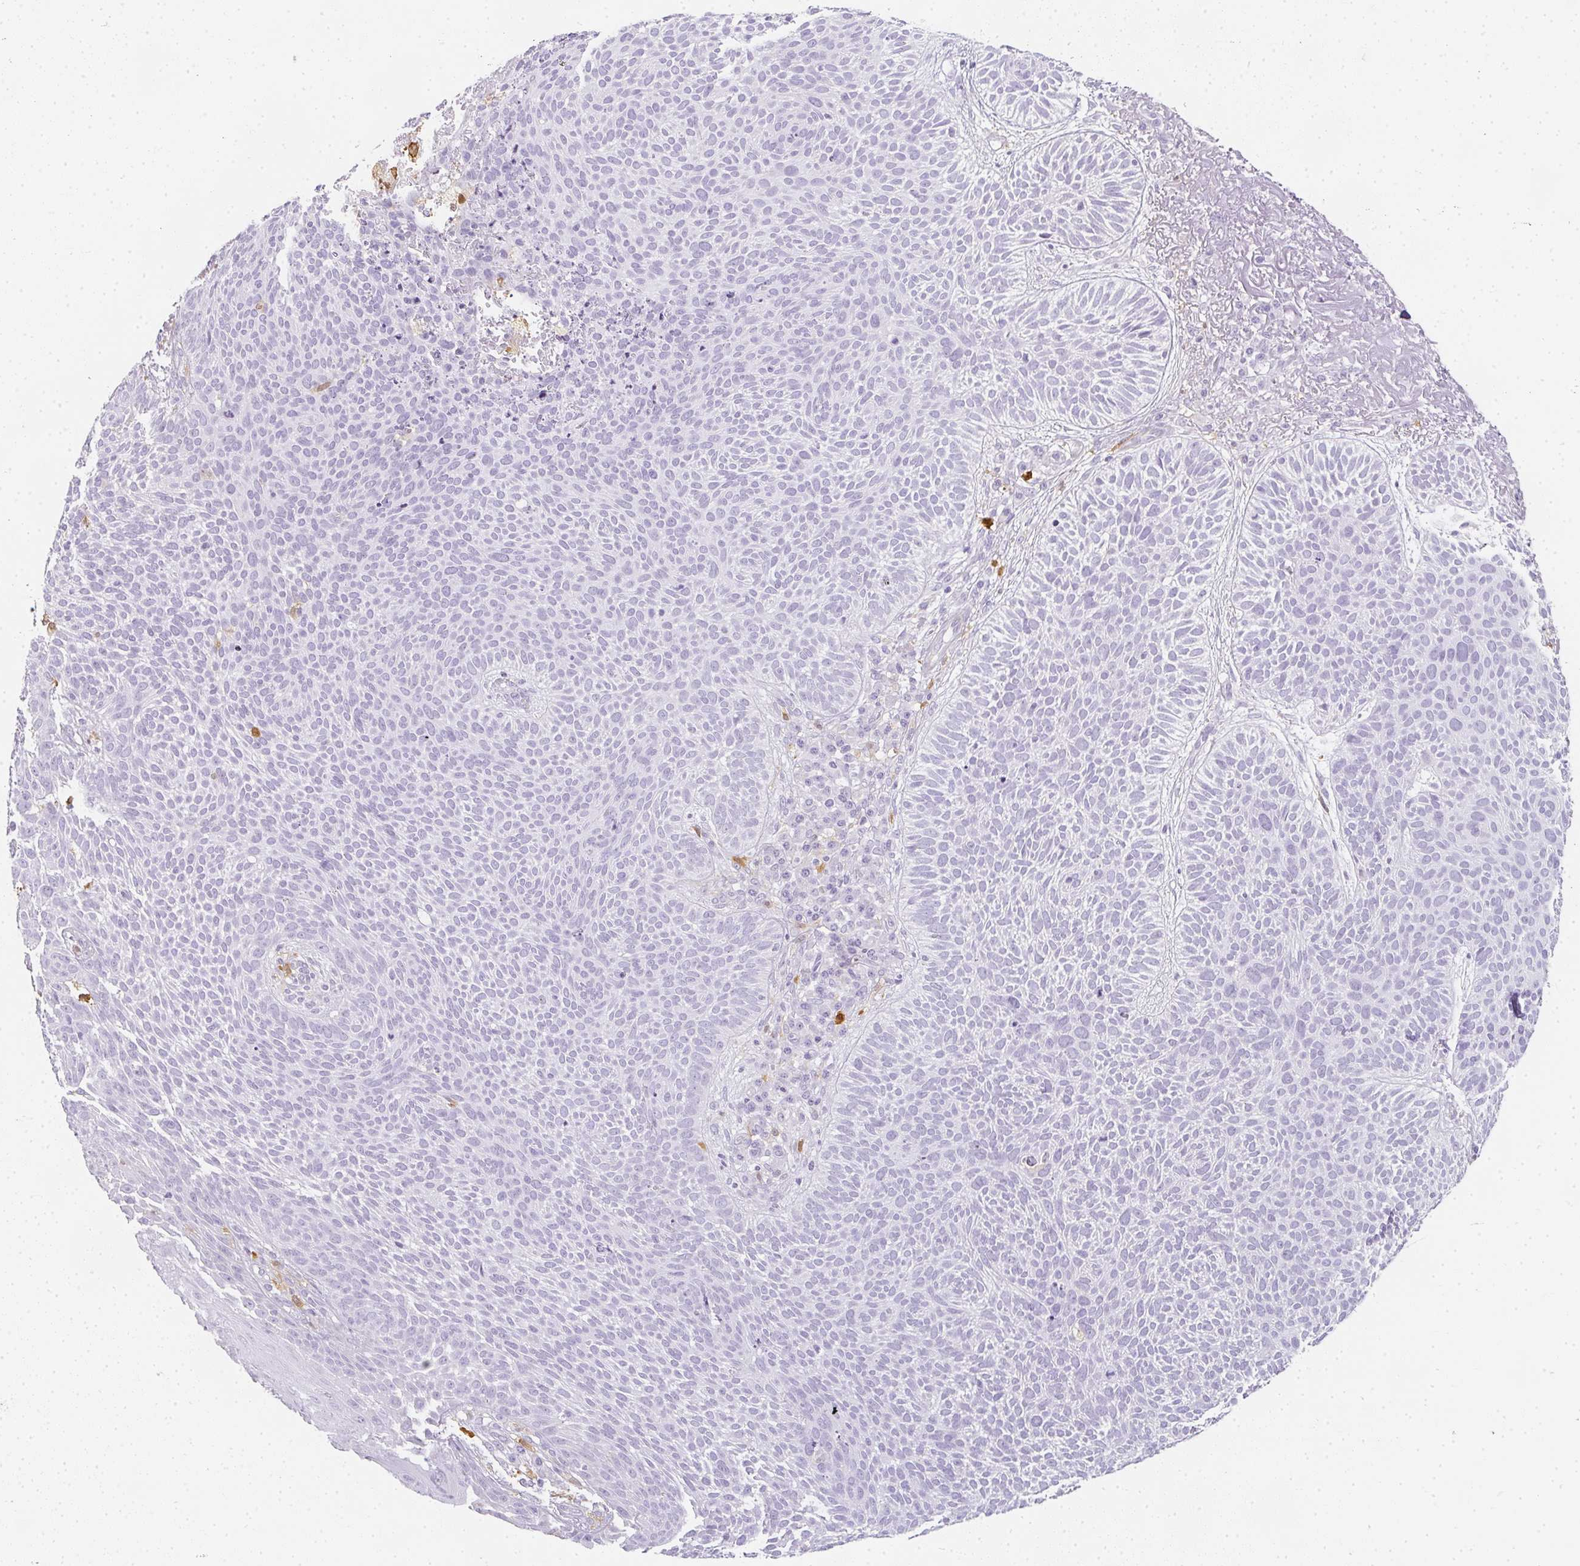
{"staining": {"intensity": "negative", "quantity": "none", "location": "none"}, "tissue": "skin cancer", "cell_type": "Tumor cells", "image_type": "cancer", "snomed": [{"axis": "morphology", "description": "Basal cell carcinoma"}, {"axis": "topography", "description": "Skin"}, {"axis": "topography", "description": "Skin of face"}], "caption": "This is a image of immunohistochemistry (IHC) staining of skin cancer, which shows no staining in tumor cells. Nuclei are stained in blue.", "gene": "HK3", "patient": {"sex": "female", "age": 82}}